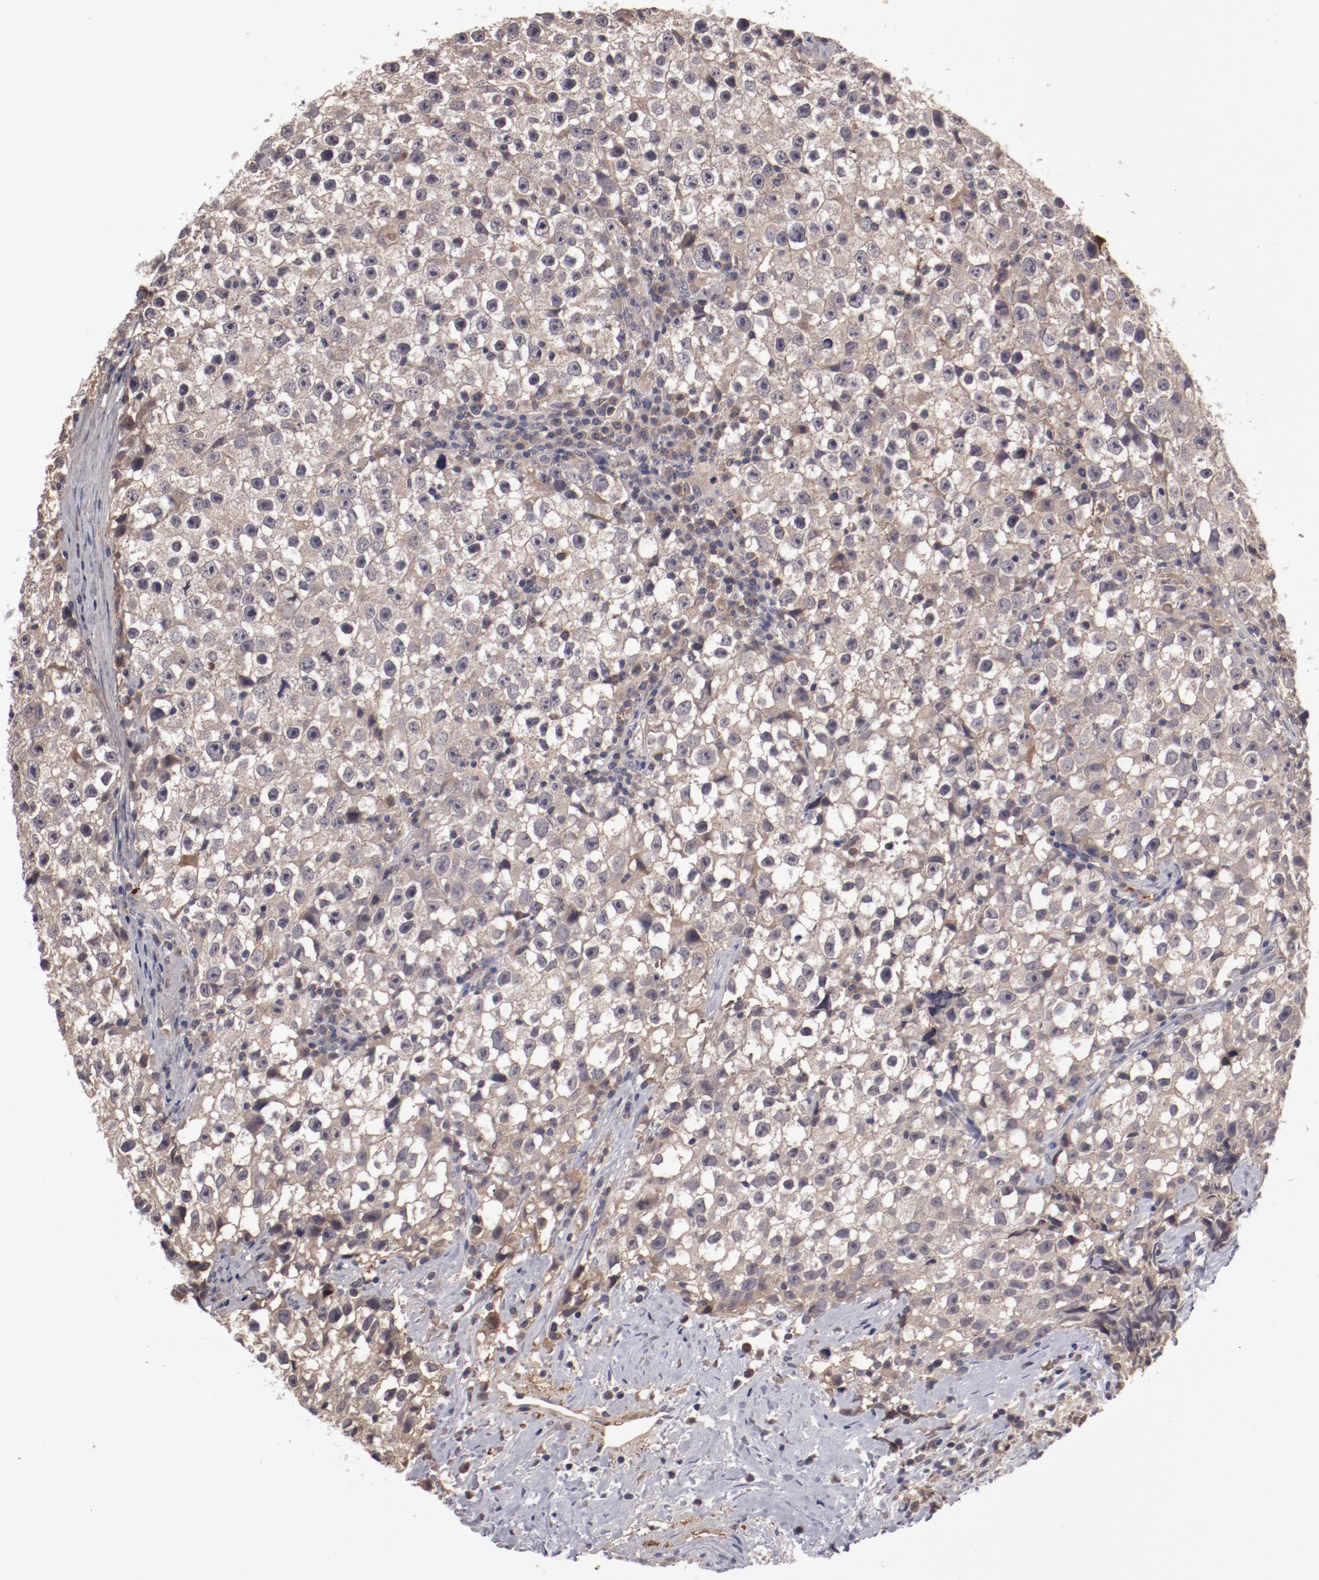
{"staining": {"intensity": "weak", "quantity": "25%-75%", "location": "cytoplasmic/membranous"}, "tissue": "testis cancer", "cell_type": "Tumor cells", "image_type": "cancer", "snomed": [{"axis": "morphology", "description": "Seminoma, NOS"}, {"axis": "topography", "description": "Testis"}], "caption": "This micrograph displays immunohistochemistry staining of testis cancer, with low weak cytoplasmic/membranous staining in approximately 25%-75% of tumor cells.", "gene": "CP", "patient": {"sex": "male", "age": 35}}